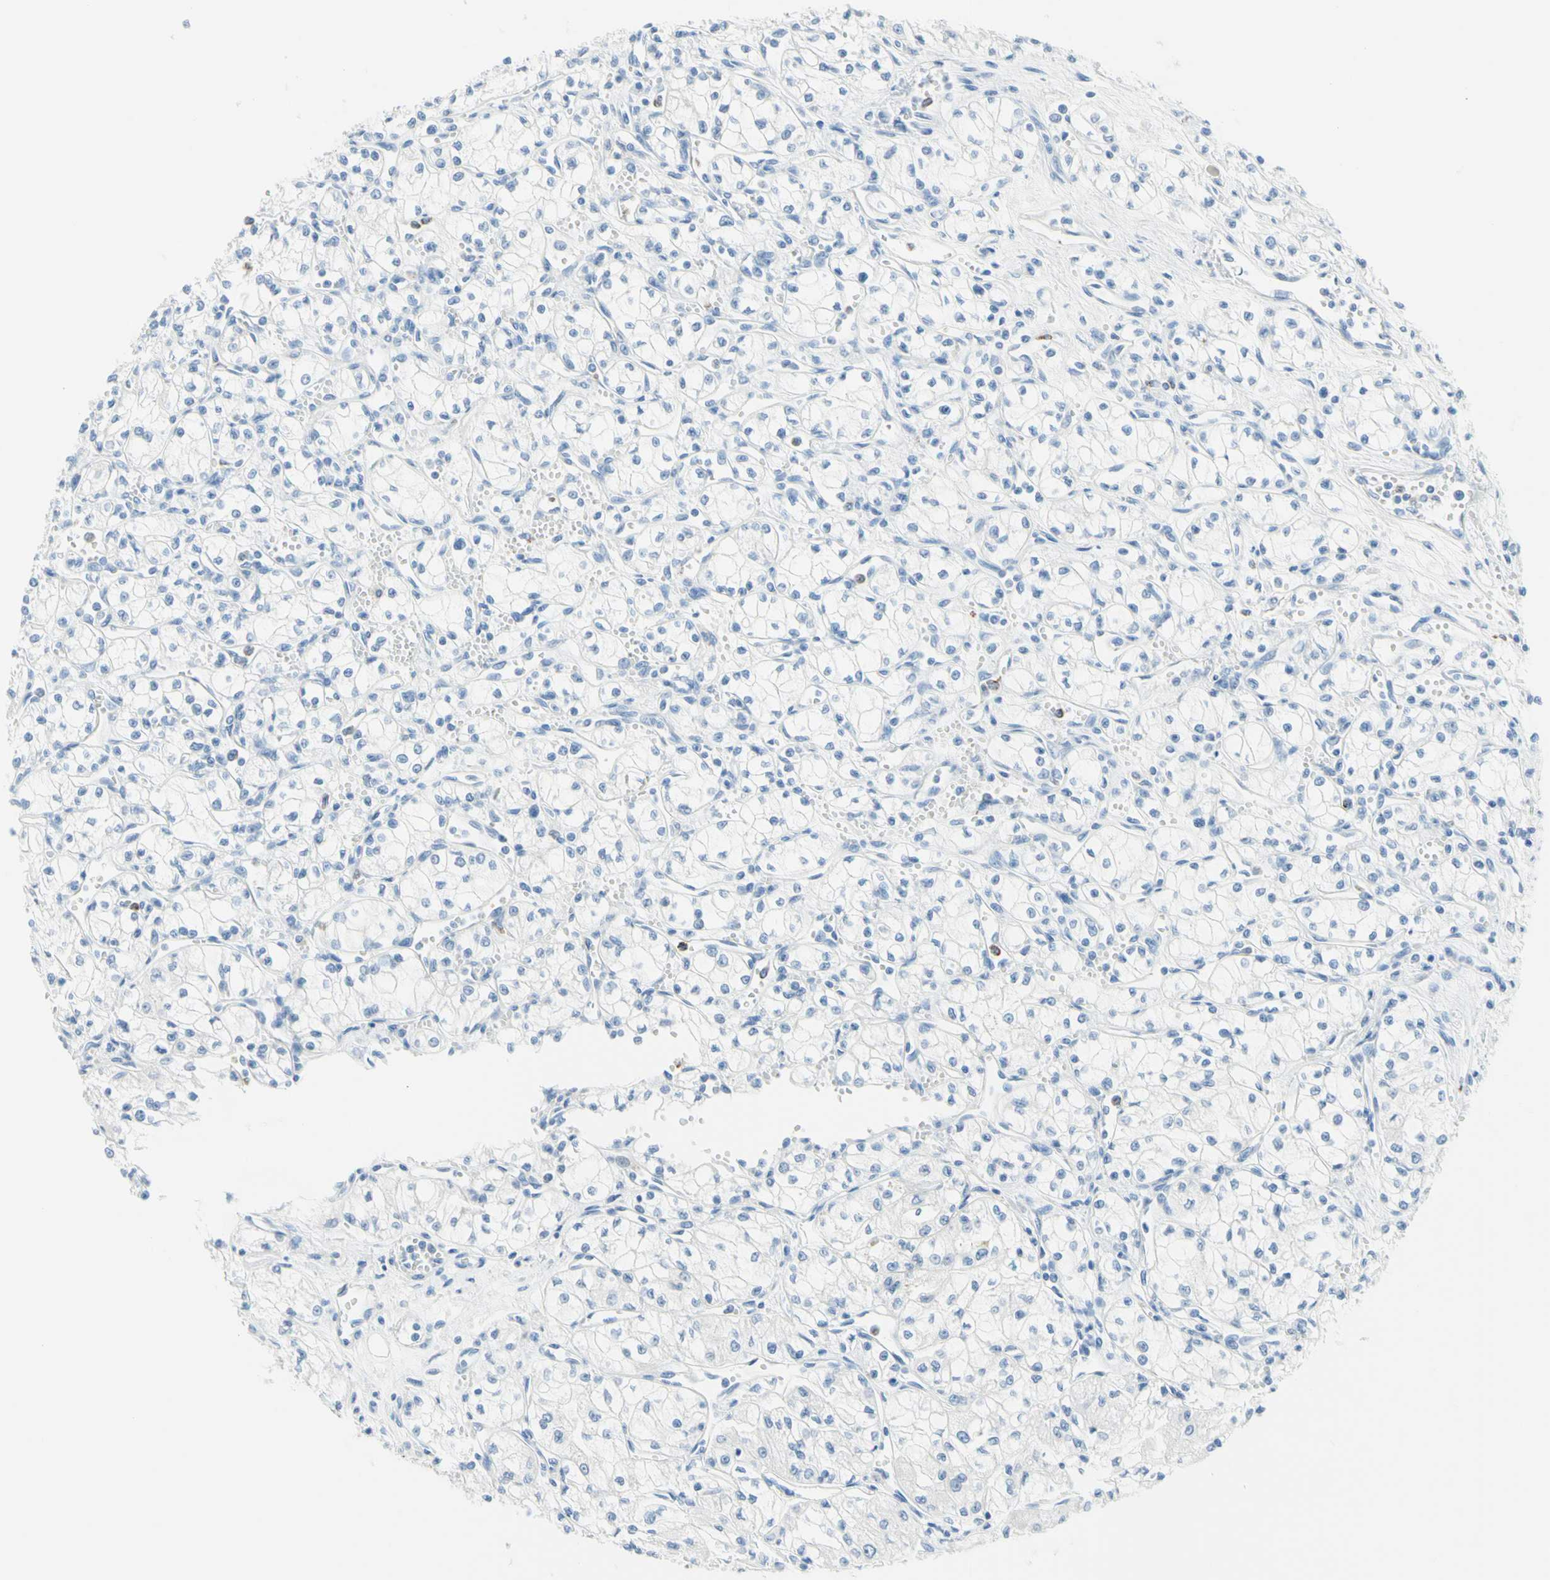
{"staining": {"intensity": "negative", "quantity": "none", "location": "none"}, "tissue": "renal cancer", "cell_type": "Tumor cells", "image_type": "cancer", "snomed": [{"axis": "morphology", "description": "Normal tissue, NOS"}, {"axis": "morphology", "description": "Adenocarcinoma, NOS"}, {"axis": "topography", "description": "Kidney"}], "caption": "DAB immunohistochemical staining of renal cancer displays no significant positivity in tumor cells.", "gene": "CYSLTR1", "patient": {"sex": "male", "age": 59}}